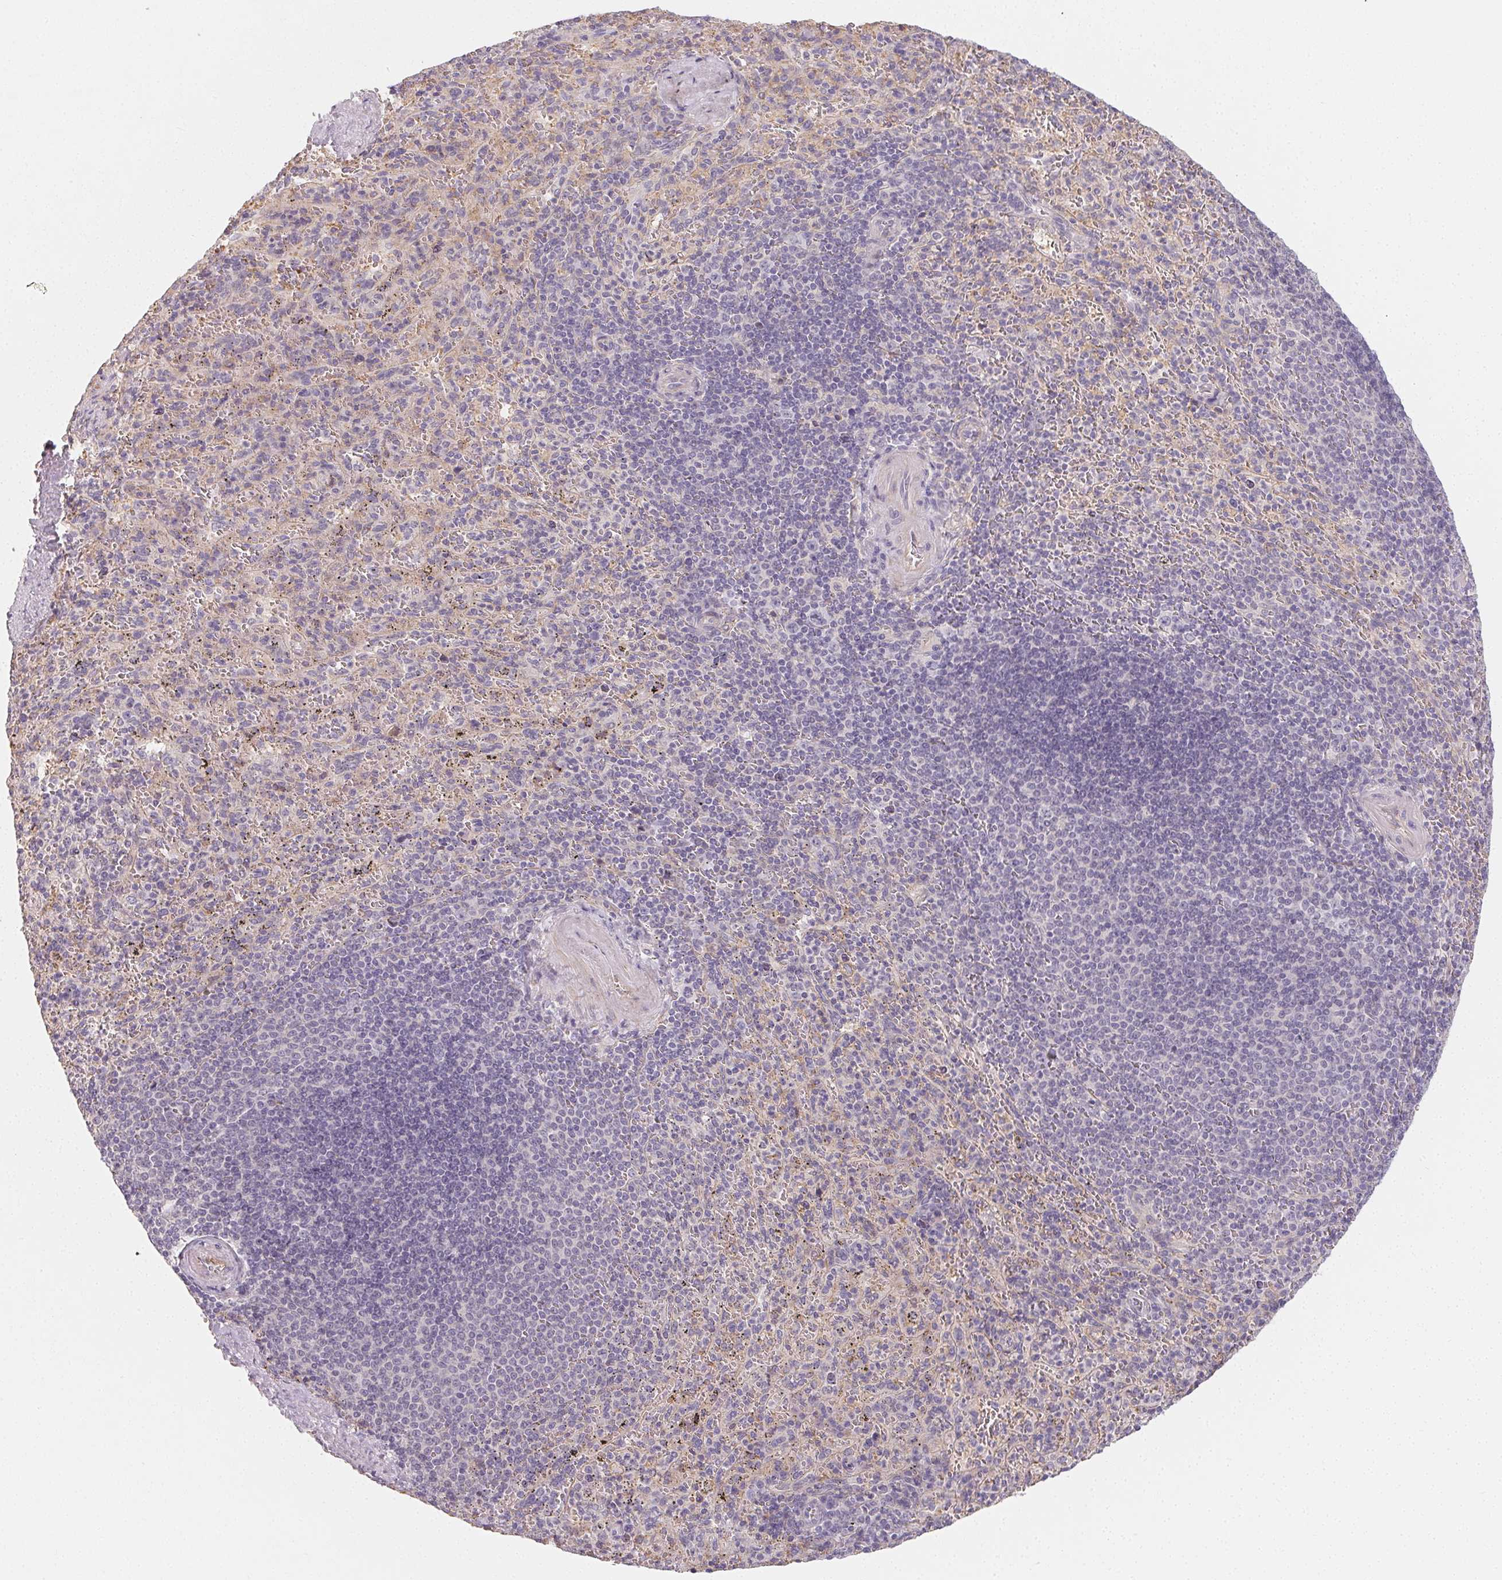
{"staining": {"intensity": "negative", "quantity": "none", "location": "none"}, "tissue": "spleen", "cell_type": "Cells in red pulp", "image_type": "normal", "snomed": [{"axis": "morphology", "description": "Normal tissue, NOS"}, {"axis": "topography", "description": "Spleen"}], "caption": "There is no significant expression in cells in red pulp of spleen. Brightfield microscopy of immunohistochemistry stained with DAB (brown) and hematoxylin (blue), captured at high magnification.", "gene": "LRRC23", "patient": {"sex": "male", "age": 57}}